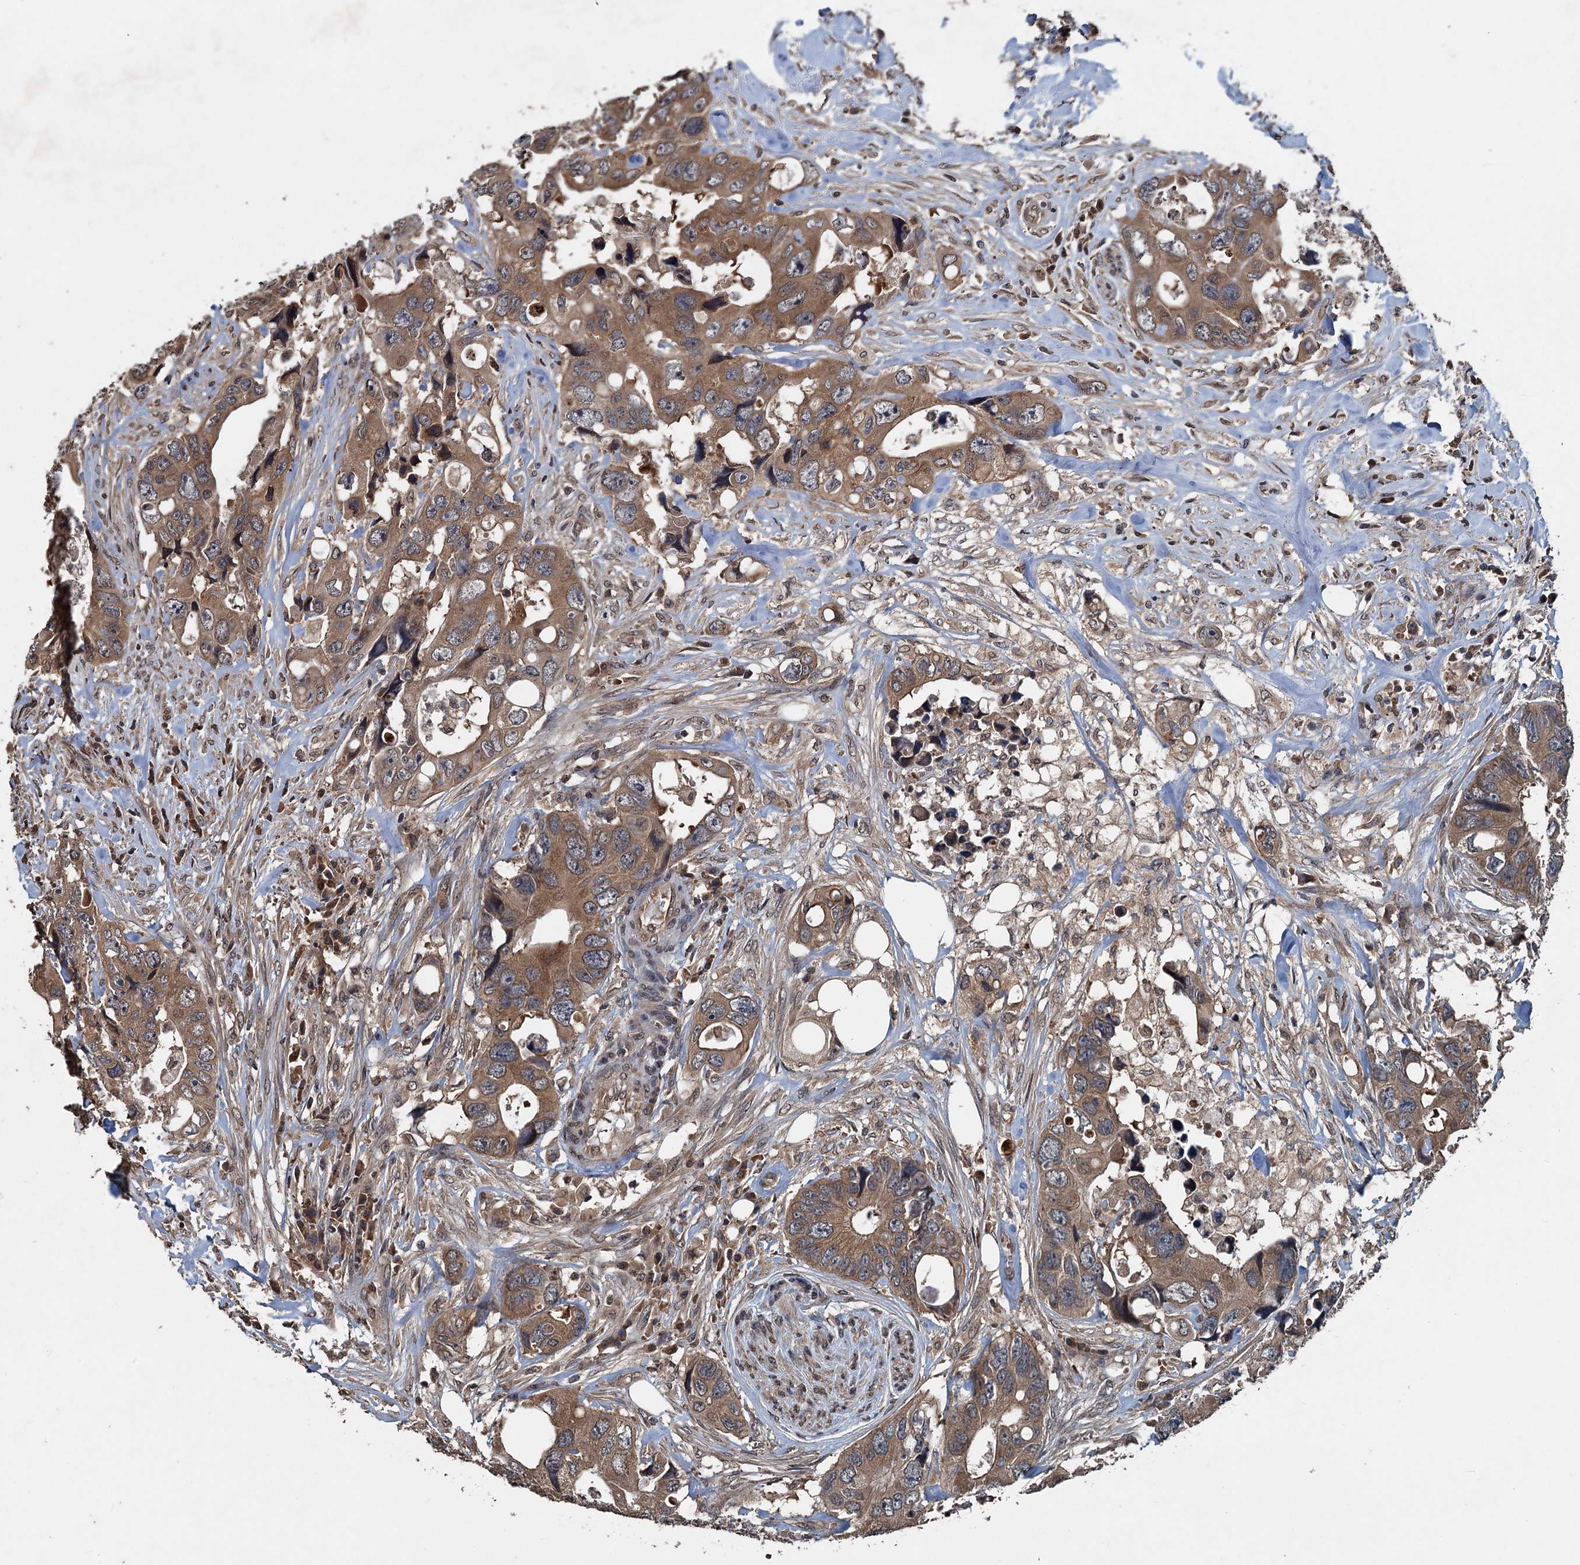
{"staining": {"intensity": "moderate", "quantity": ">75%", "location": "cytoplasmic/membranous"}, "tissue": "colorectal cancer", "cell_type": "Tumor cells", "image_type": "cancer", "snomed": [{"axis": "morphology", "description": "Adenocarcinoma, NOS"}, {"axis": "topography", "description": "Rectum"}], "caption": "A photomicrograph showing moderate cytoplasmic/membranous positivity in approximately >75% of tumor cells in colorectal adenocarcinoma, as visualized by brown immunohistochemical staining.", "gene": "N4BP2L2", "patient": {"sex": "male", "age": 57}}